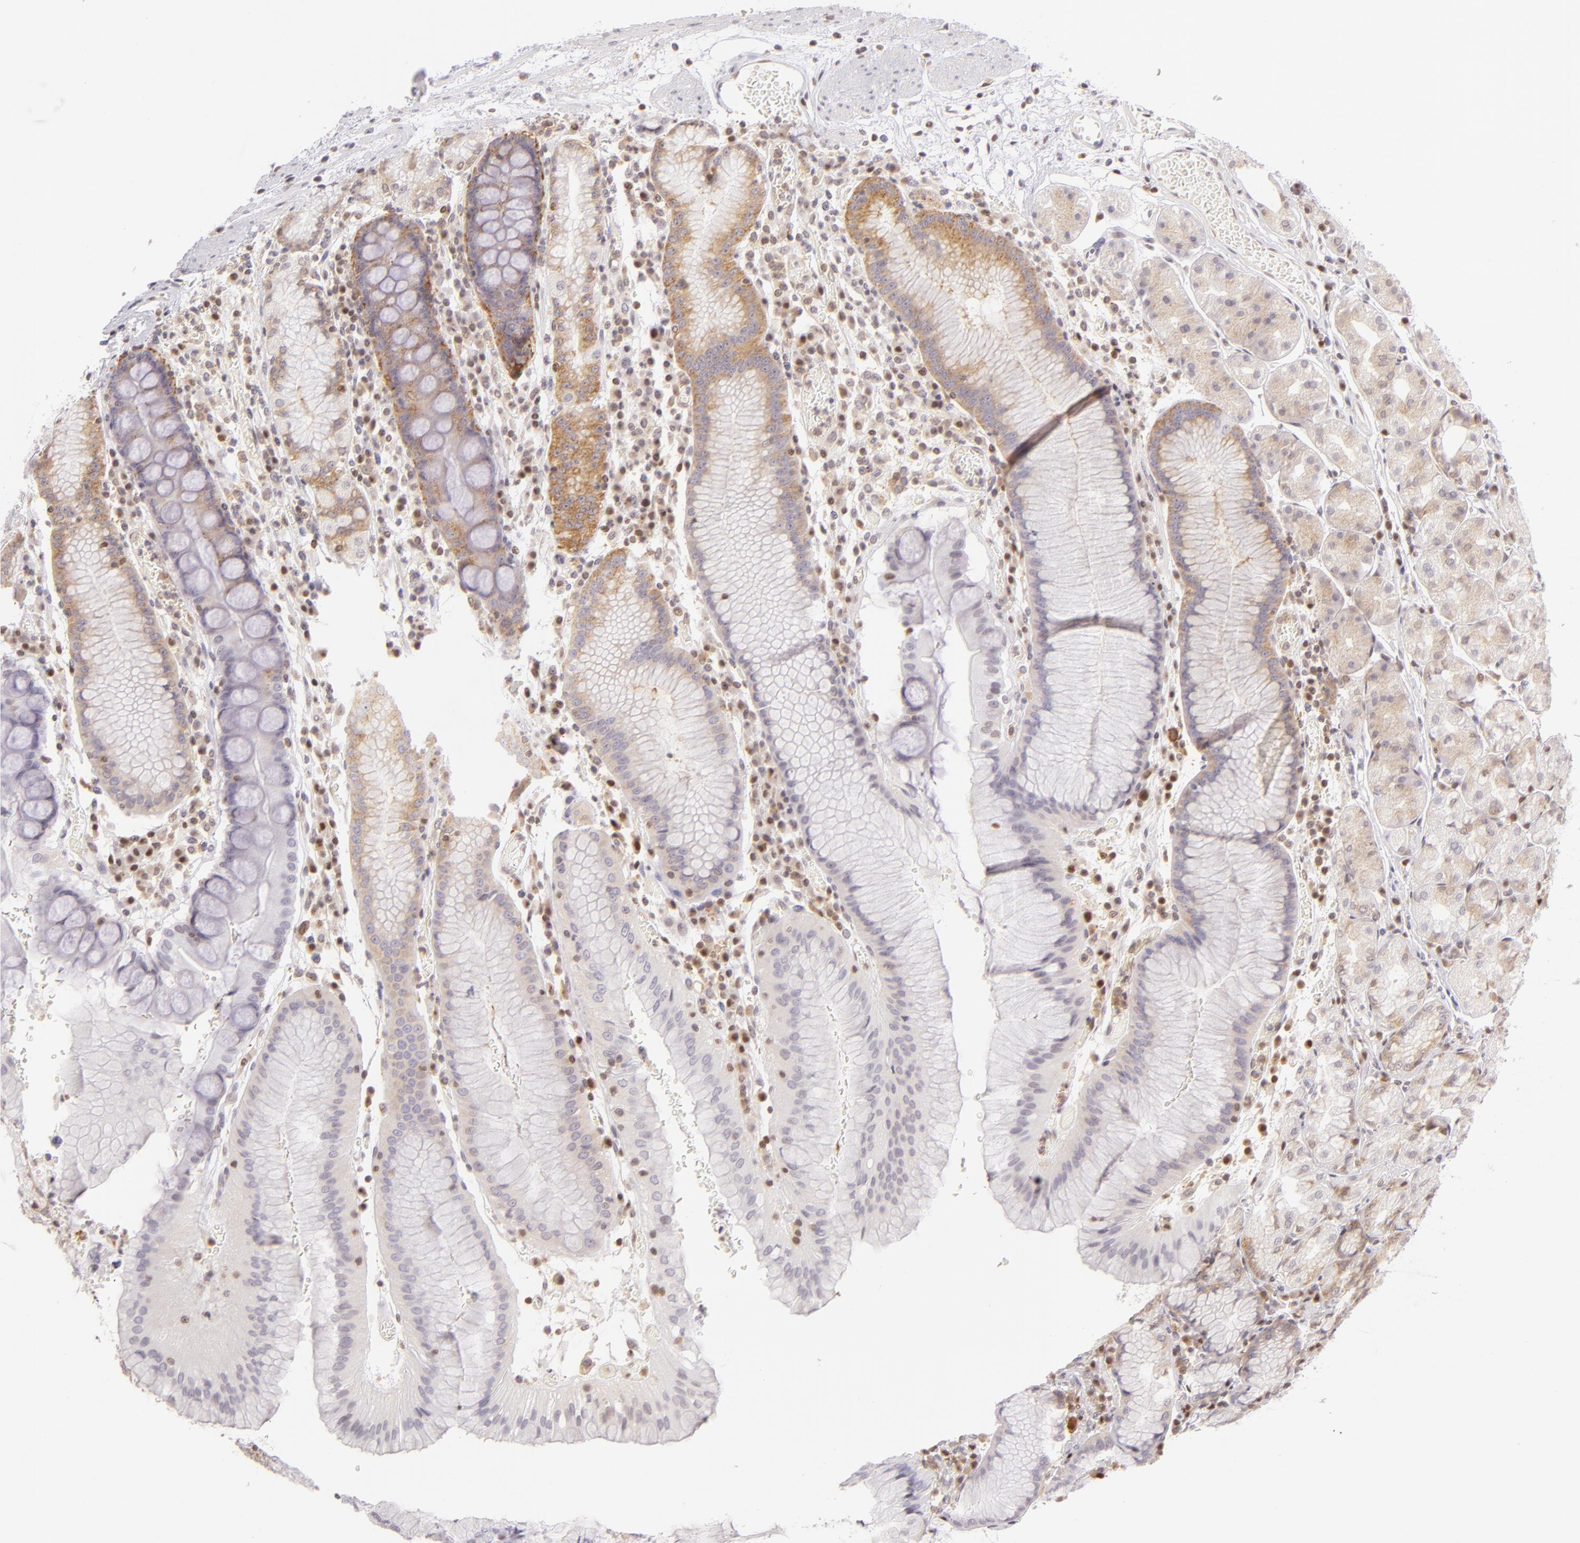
{"staining": {"intensity": "moderate", "quantity": "25%-75%", "location": "cytoplasmic/membranous"}, "tissue": "stomach", "cell_type": "Glandular cells", "image_type": "normal", "snomed": [{"axis": "morphology", "description": "Normal tissue, NOS"}, {"axis": "topography", "description": "Stomach, lower"}], "caption": "IHC of benign stomach reveals medium levels of moderate cytoplasmic/membranous staining in approximately 25%-75% of glandular cells. (DAB = brown stain, brightfield microscopy at high magnification).", "gene": "ENSG00000290315", "patient": {"sex": "female", "age": 73}}